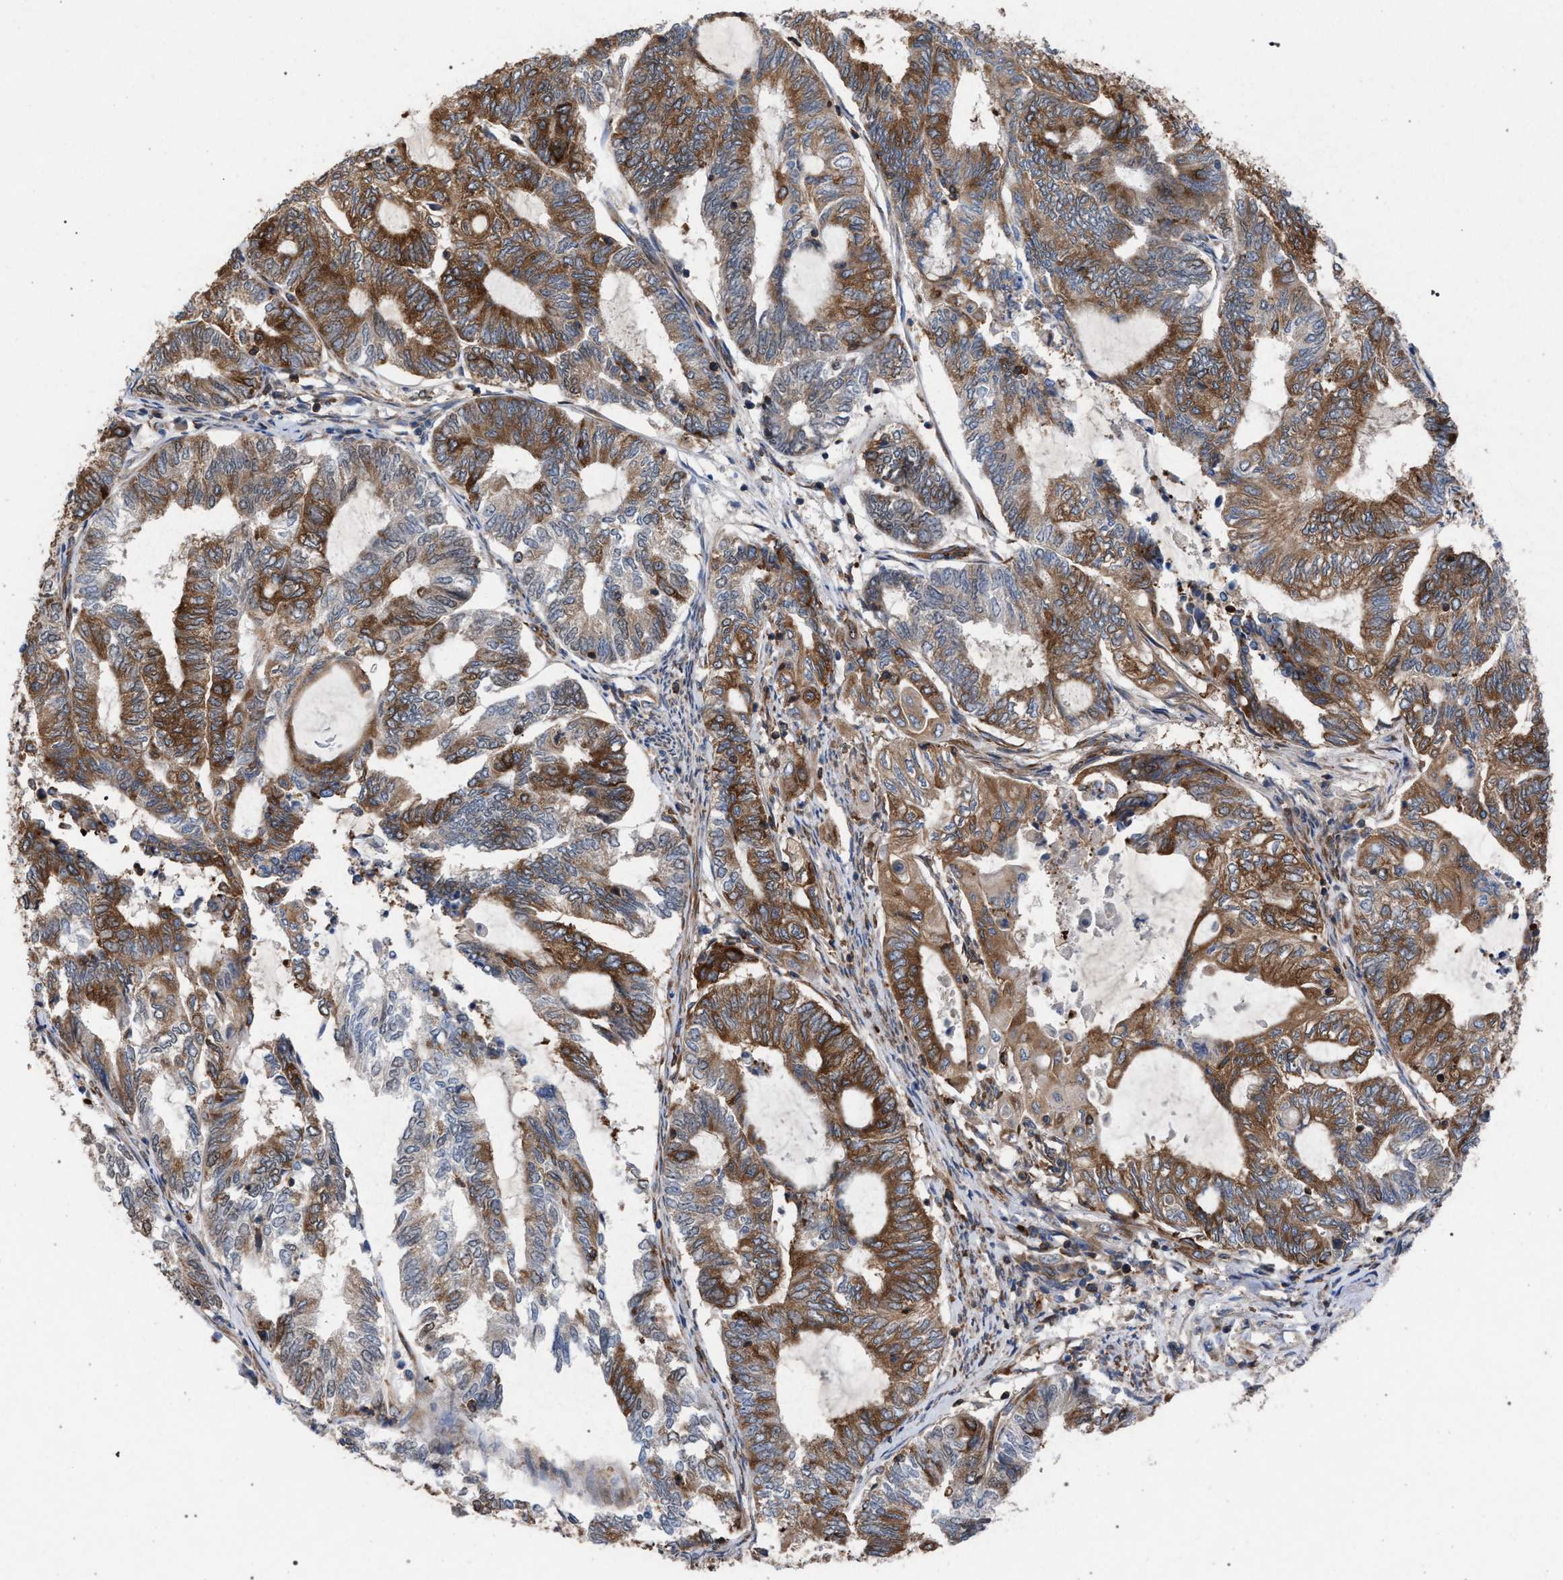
{"staining": {"intensity": "moderate", "quantity": ">75%", "location": "cytoplasmic/membranous"}, "tissue": "endometrial cancer", "cell_type": "Tumor cells", "image_type": "cancer", "snomed": [{"axis": "morphology", "description": "Adenocarcinoma, NOS"}, {"axis": "topography", "description": "Uterus"}, {"axis": "topography", "description": "Endometrium"}], "caption": "Endometrial cancer (adenocarcinoma) stained for a protein exhibits moderate cytoplasmic/membranous positivity in tumor cells.", "gene": "CDR2L", "patient": {"sex": "female", "age": 70}}